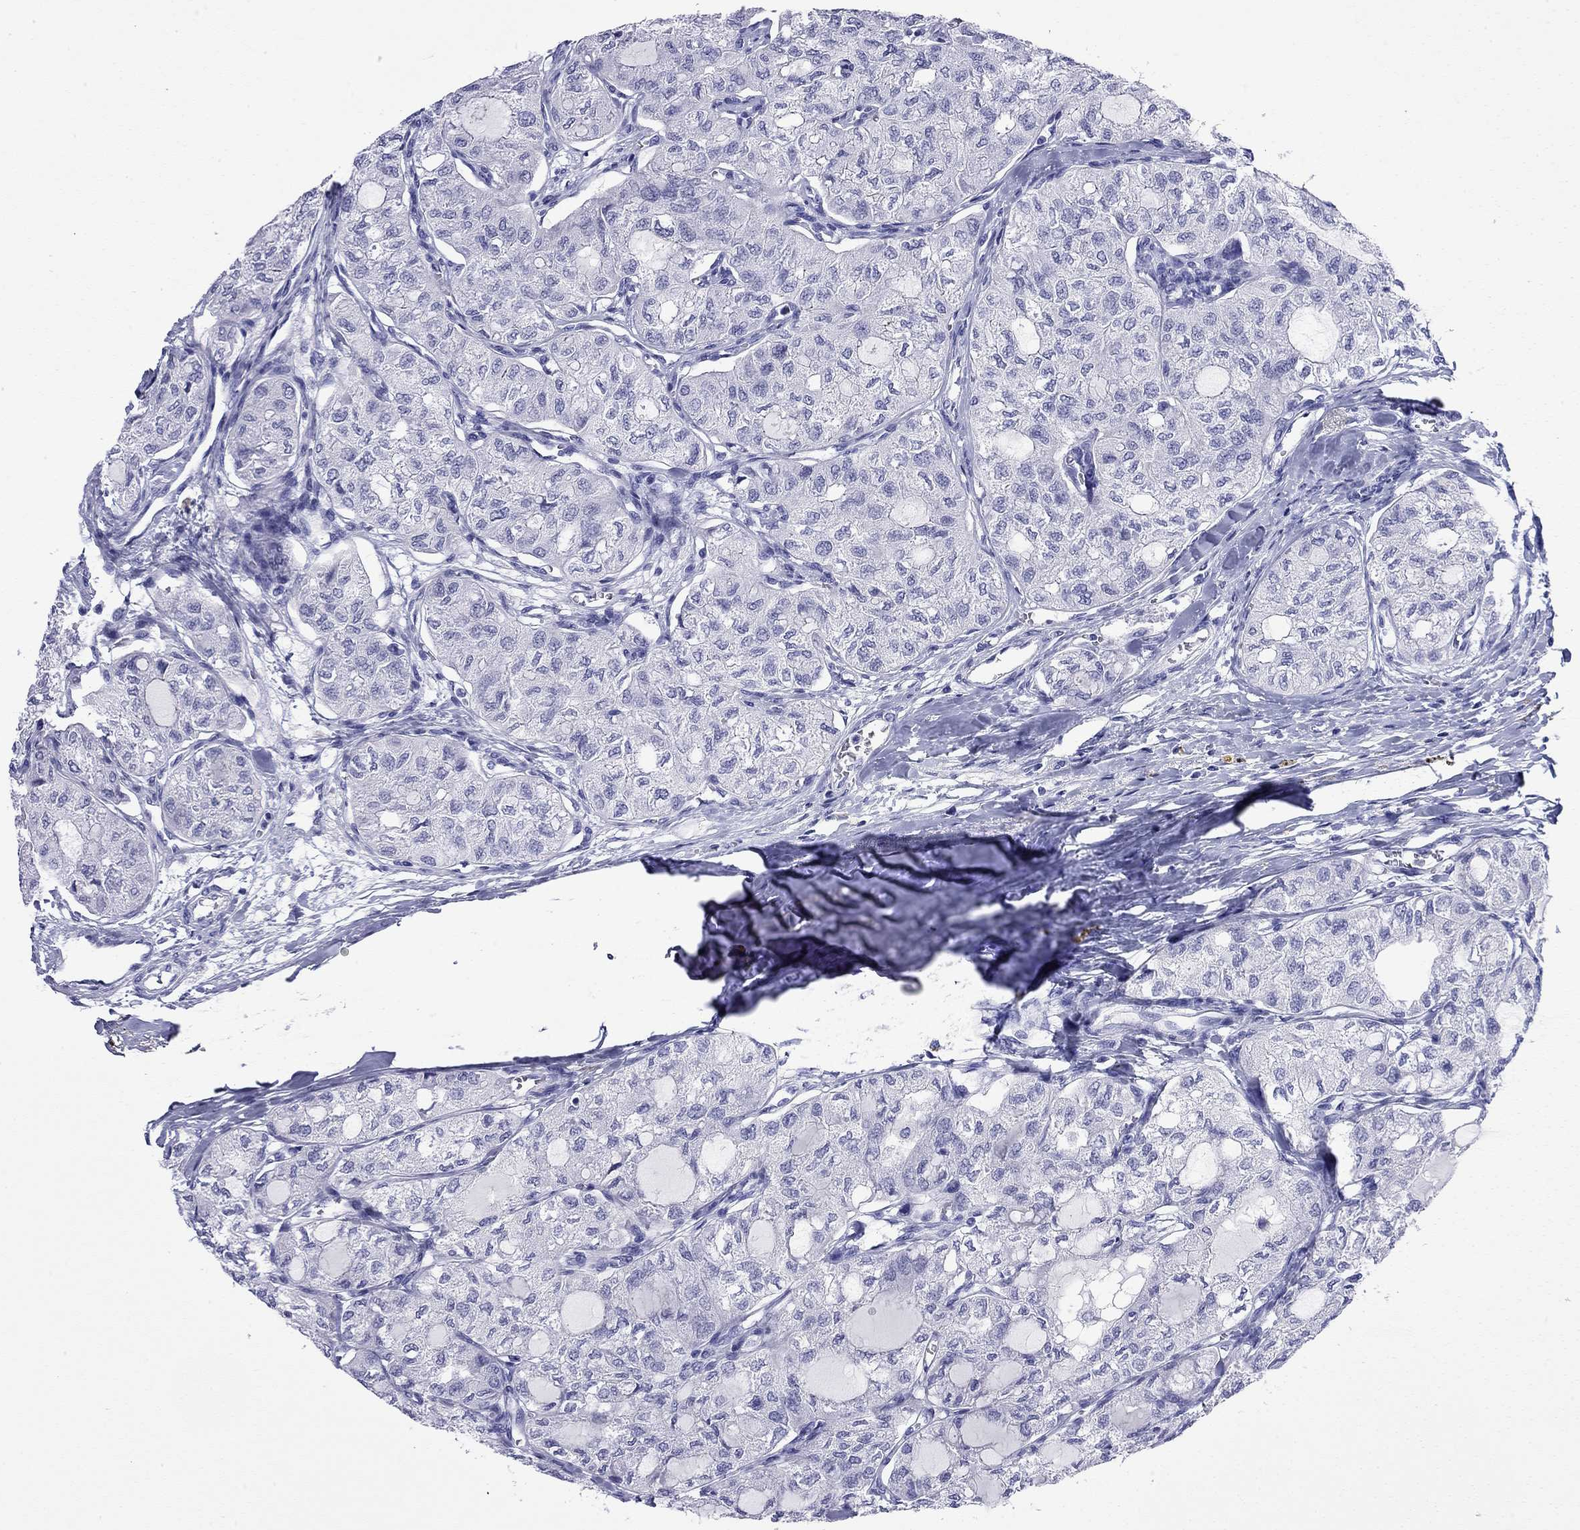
{"staining": {"intensity": "negative", "quantity": "none", "location": "none"}, "tissue": "thyroid cancer", "cell_type": "Tumor cells", "image_type": "cancer", "snomed": [{"axis": "morphology", "description": "Follicular adenoma carcinoma, NOS"}, {"axis": "topography", "description": "Thyroid gland"}], "caption": "Immunohistochemistry (IHC) histopathology image of neoplastic tissue: thyroid follicular adenoma carcinoma stained with DAB (3,3'-diaminobenzidine) reveals no significant protein staining in tumor cells.", "gene": "FIGLA", "patient": {"sex": "male", "age": 75}}